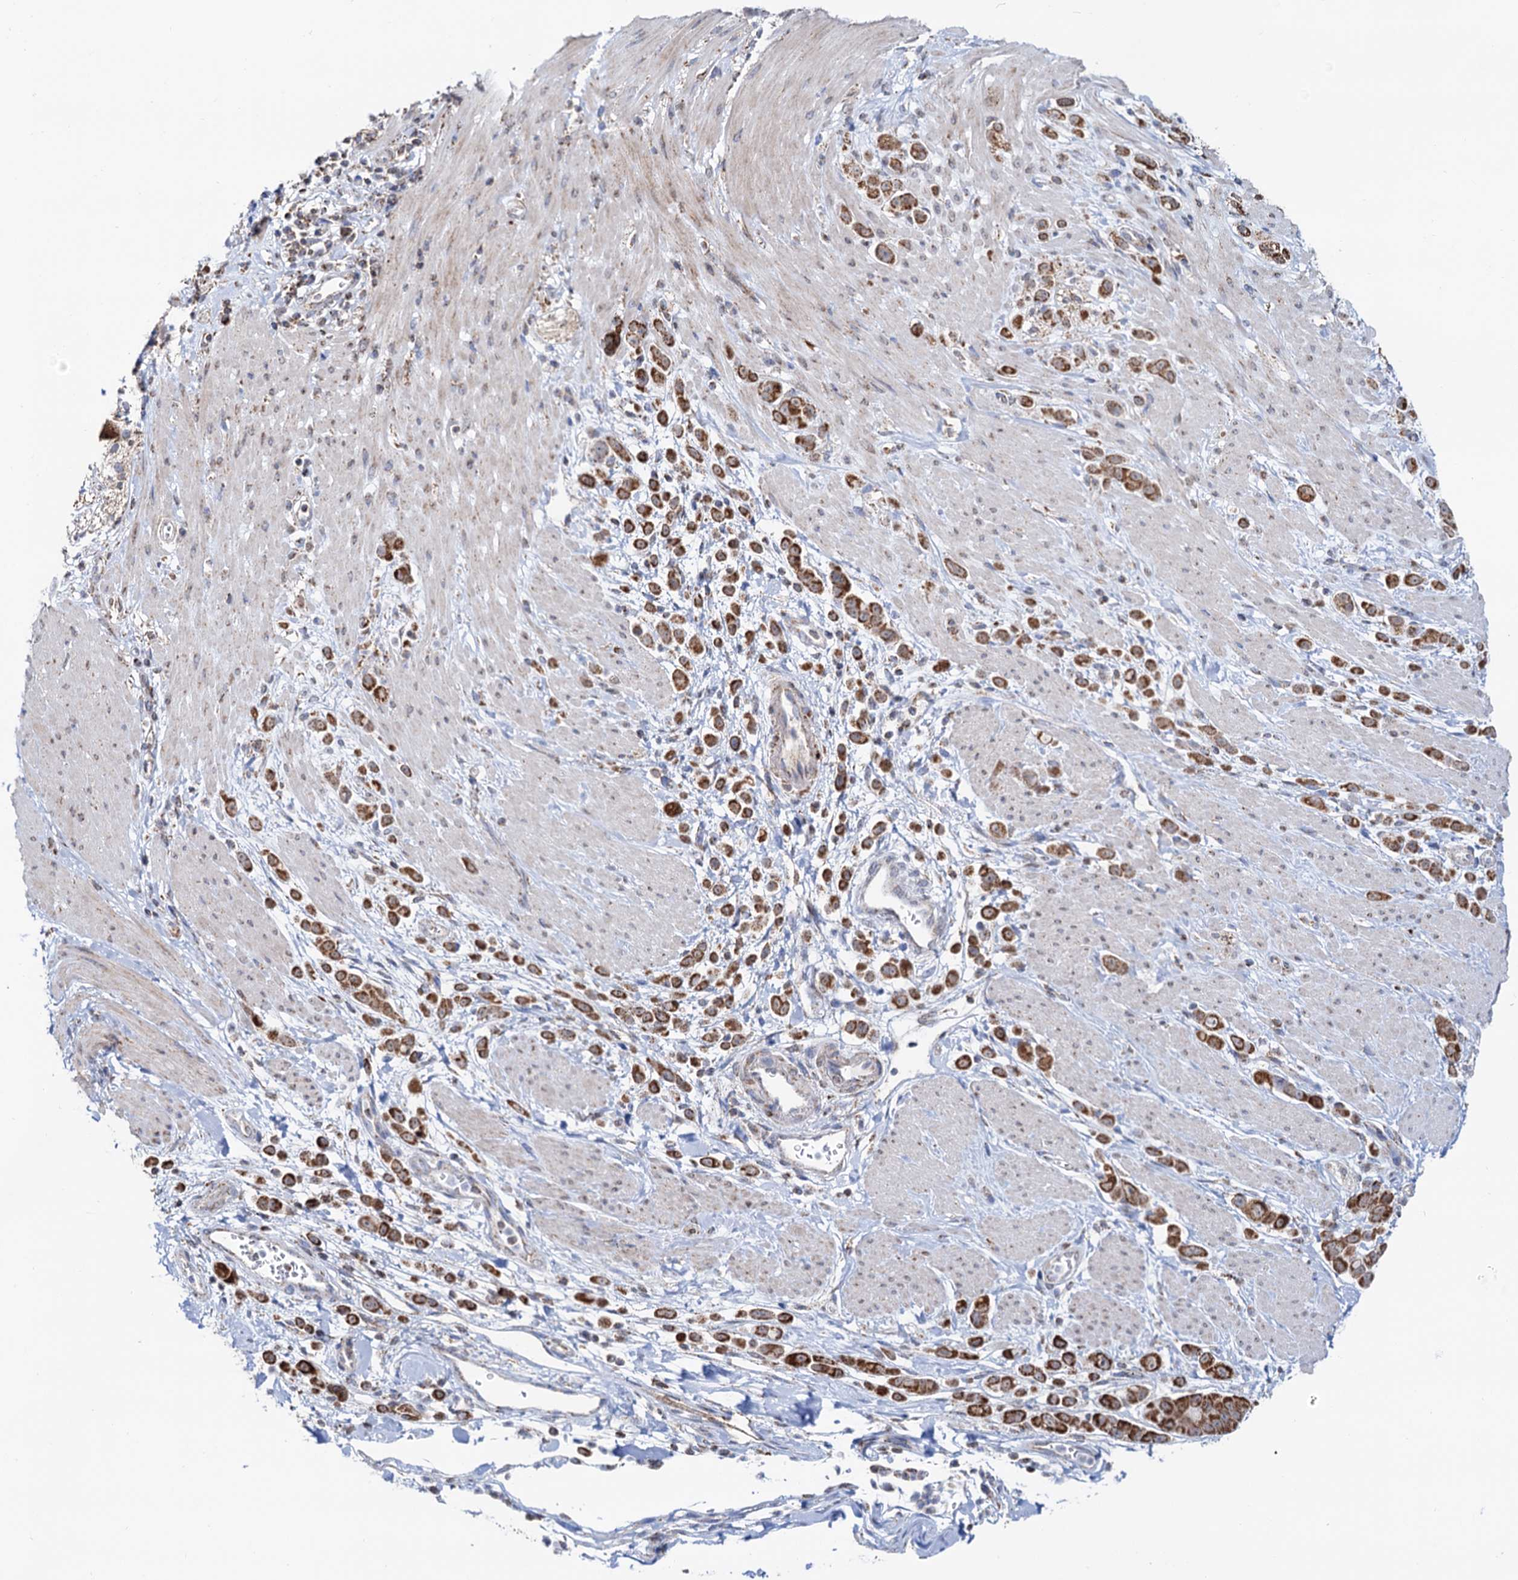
{"staining": {"intensity": "strong", "quantity": ">75%", "location": "cytoplasmic/membranous"}, "tissue": "pancreatic cancer", "cell_type": "Tumor cells", "image_type": "cancer", "snomed": [{"axis": "morphology", "description": "Normal tissue, NOS"}, {"axis": "morphology", "description": "Adenocarcinoma, NOS"}, {"axis": "topography", "description": "Pancreas"}], "caption": "Human adenocarcinoma (pancreatic) stained with a protein marker shows strong staining in tumor cells.", "gene": "C2CD3", "patient": {"sex": "female", "age": 64}}